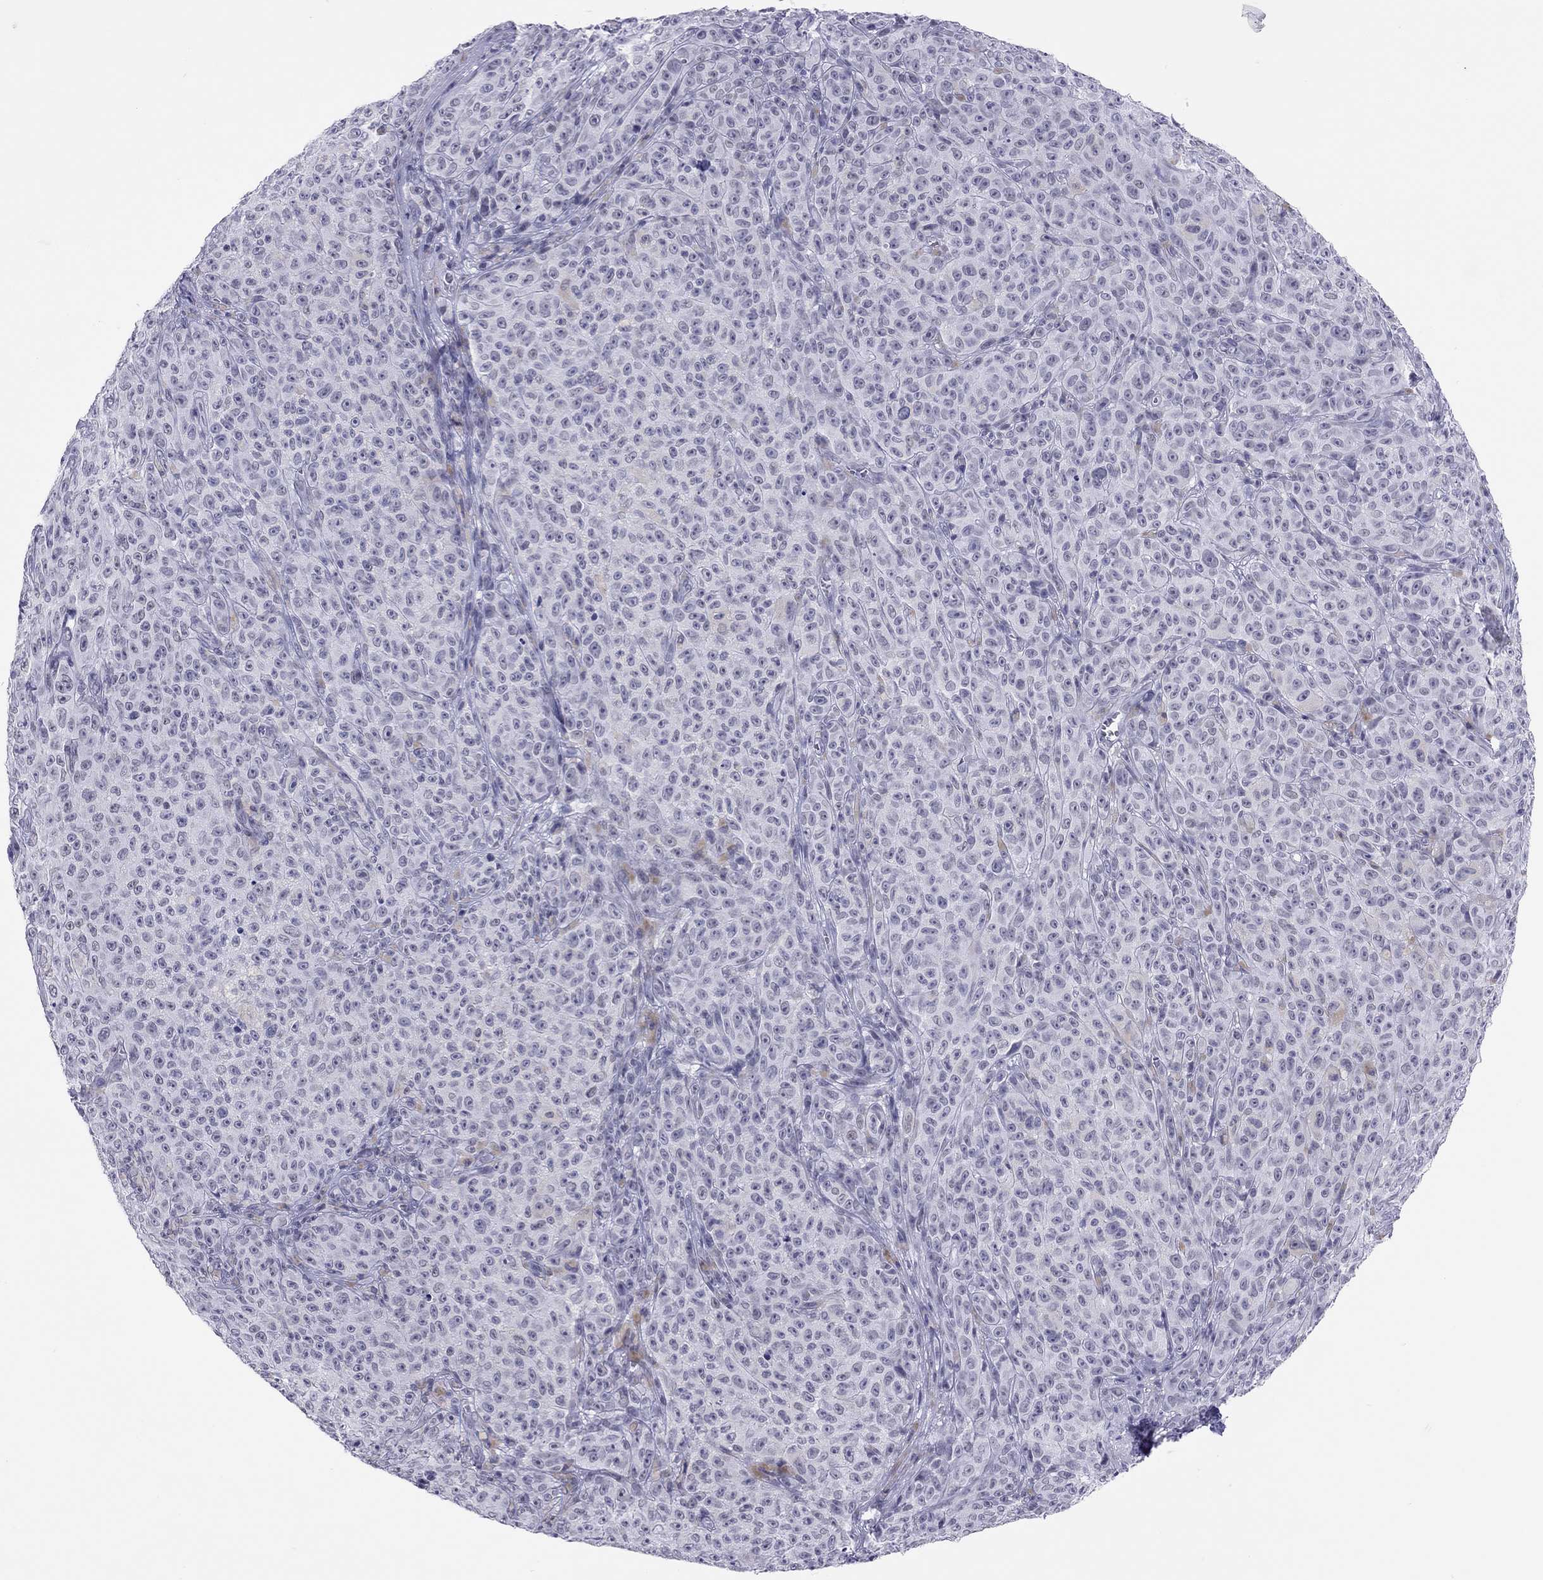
{"staining": {"intensity": "negative", "quantity": "none", "location": "none"}, "tissue": "melanoma", "cell_type": "Tumor cells", "image_type": "cancer", "snomed": [{"axis": "morphology", "description": "Malignant melanoma, NOS"}, {"axis": "topography", "description": "Skin"}], "caption": "High power microscopy image of an immunohistochemistry (IHC) histopathology image of melanoma, revealing no significant expression in tumor cells.", "gene": "JHY", "patient": {"sex": "female", "age": 82}}